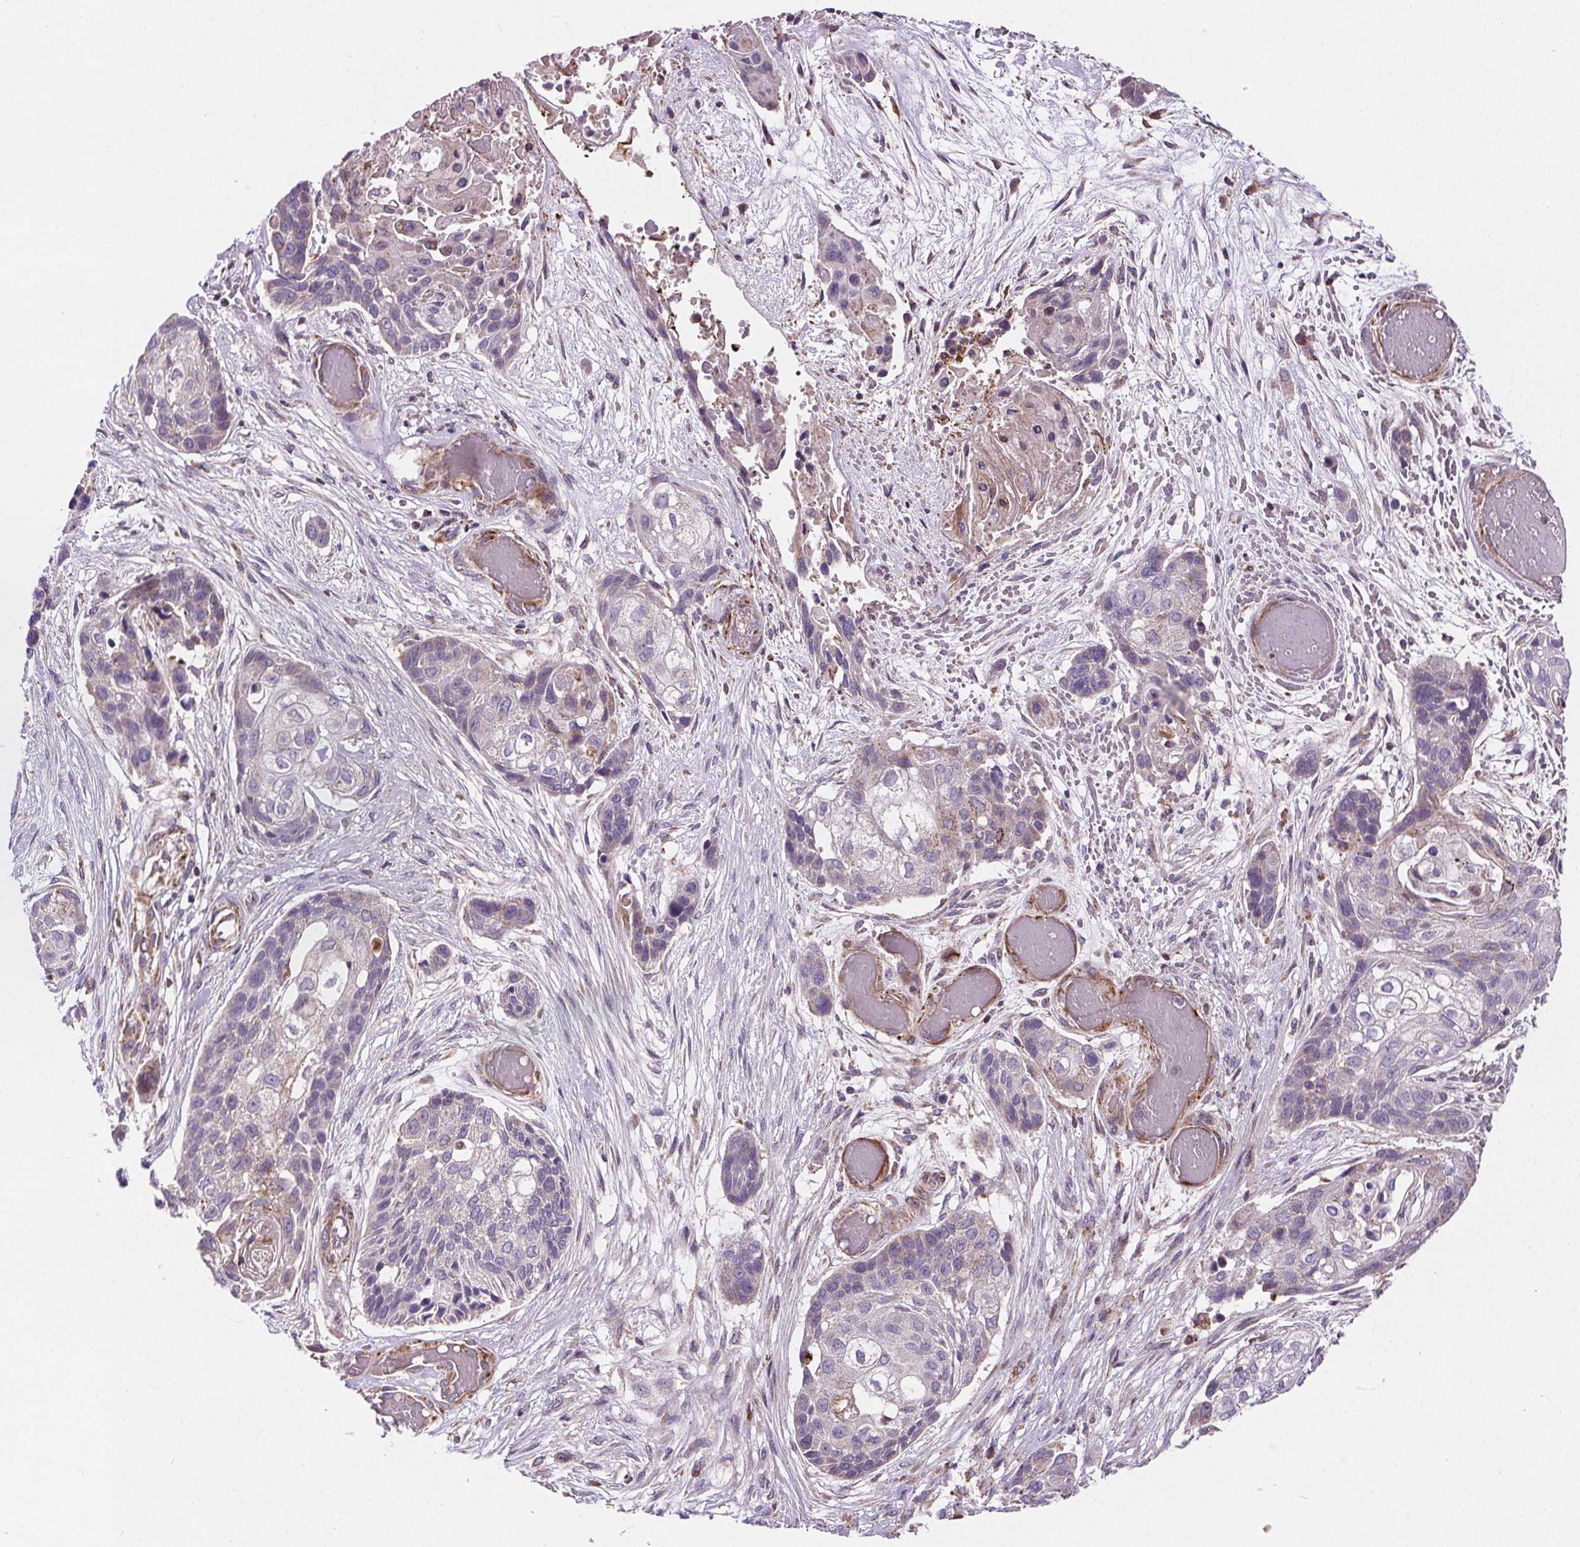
{"staining": {"intensity": "moderate", "quantity": "<25%", "location": "cytoplasmic/membranous"}, "tissue": "lung cancer", "cell_type": "Tumor cells", "image_type": "cancer", "snomed": [{"axis": "morphology", "description": "Squamous cell carcinoma, NOS"}, {"axis": "topography", "description": "Lung"}], "caption": "Lung squamous cell carcinoma stained with immunohistochemistry (IHC) demonstrates moderate cytoplasmic/membranous positivity in approximately <25% of tumor cells.", "gene": "GOLT1B", "patient": {"sex": "male", "age": 69}}